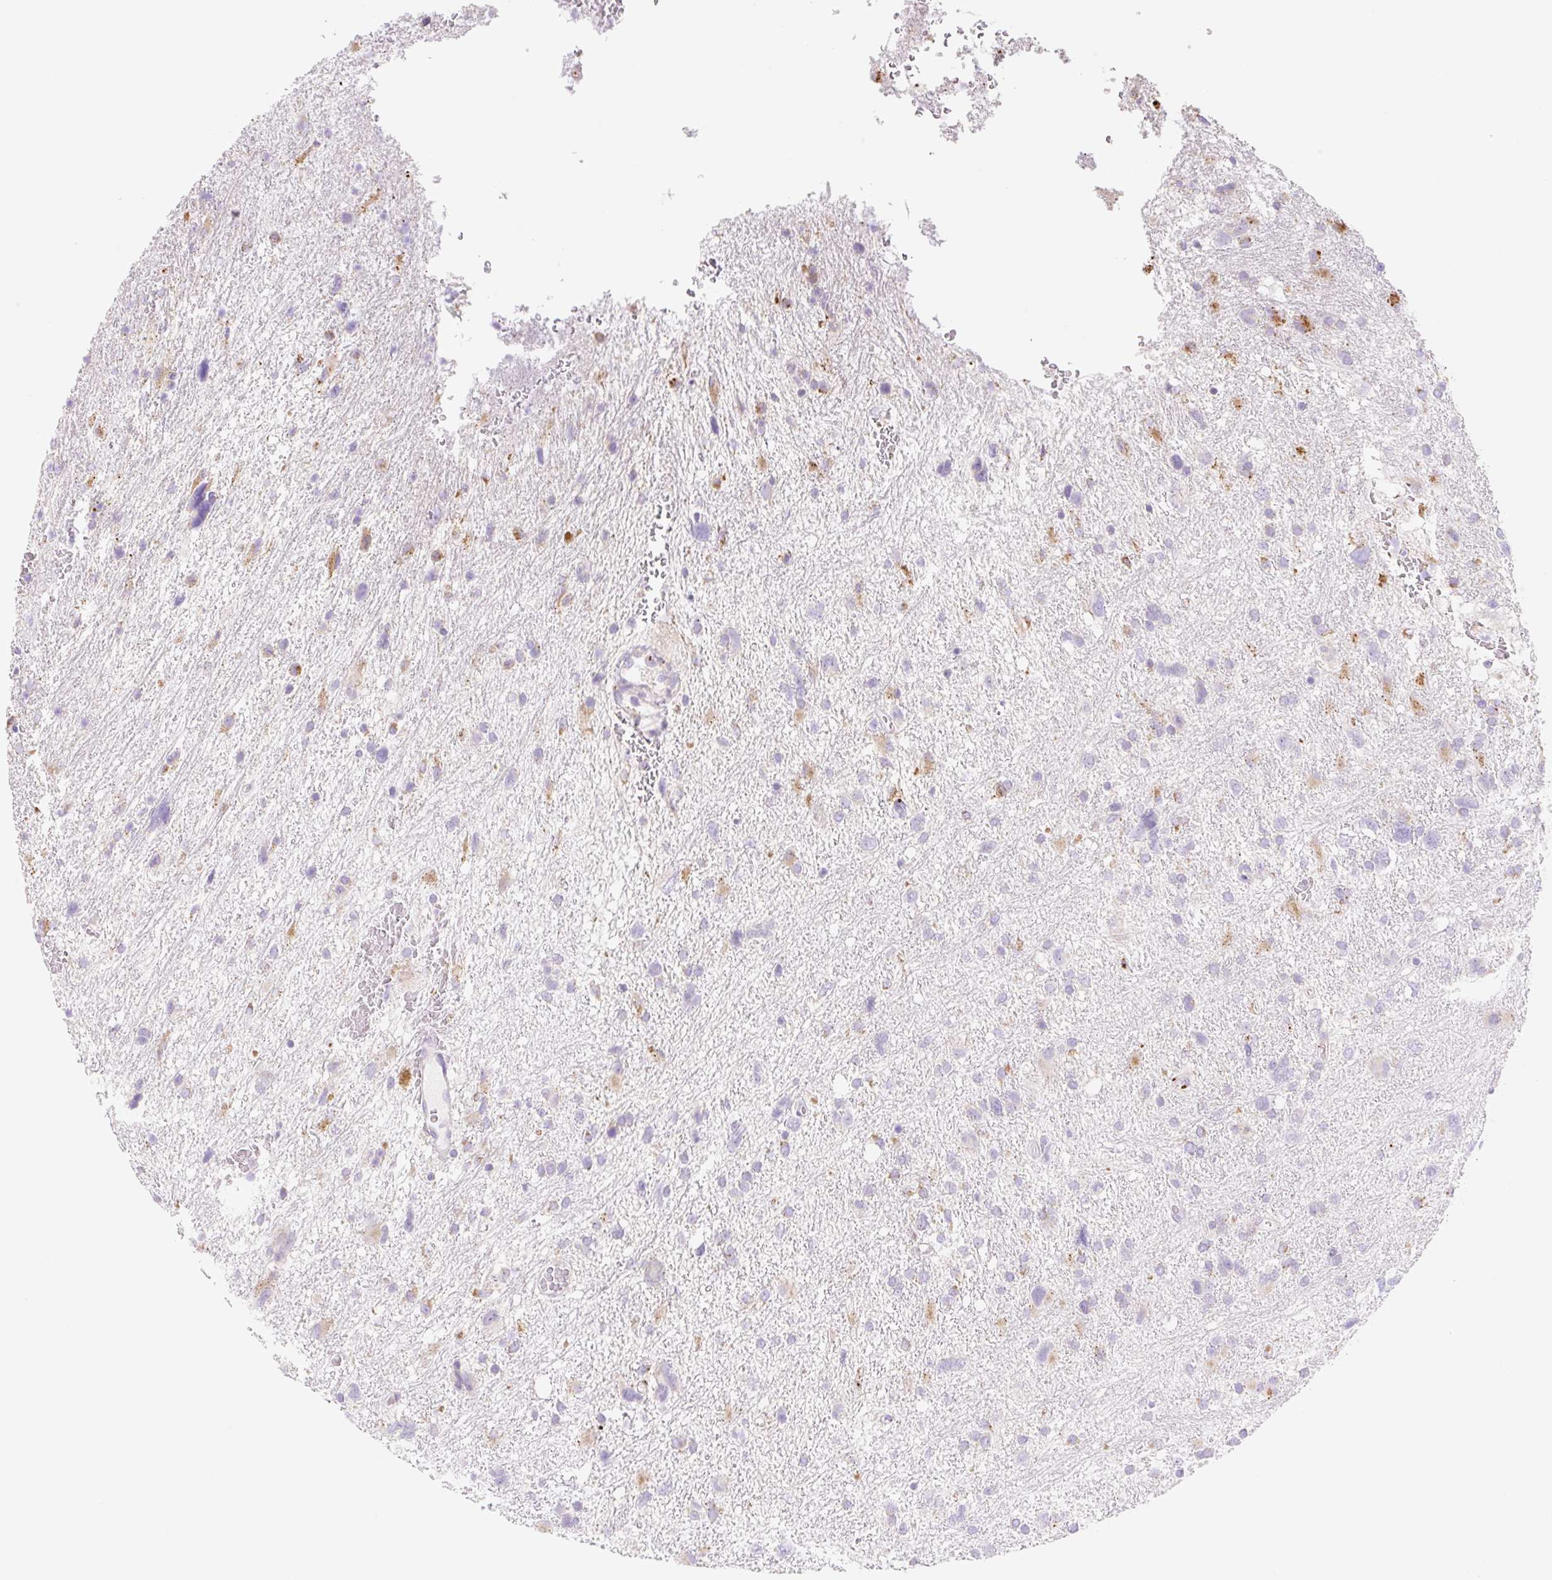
{"staining": {"intensity": "negative", "quantity": "none", "location": "none"}, "tissue": "glioma", "cell_type": "Tumor cells", "image_type": "cancer", "snomed": [{"axis": "morphology", "description": "Glioma, malignant, High grade"}, {"axis": "topography", "description": "Brain"}], "caption": "The immunohistochemistry (IHC) micrograph has no significant expression in tumor cells of high-grade glioma (malignant) tissue.", "gene": "CLEC3A", "patient": {"sex": "male", "age": 61}}